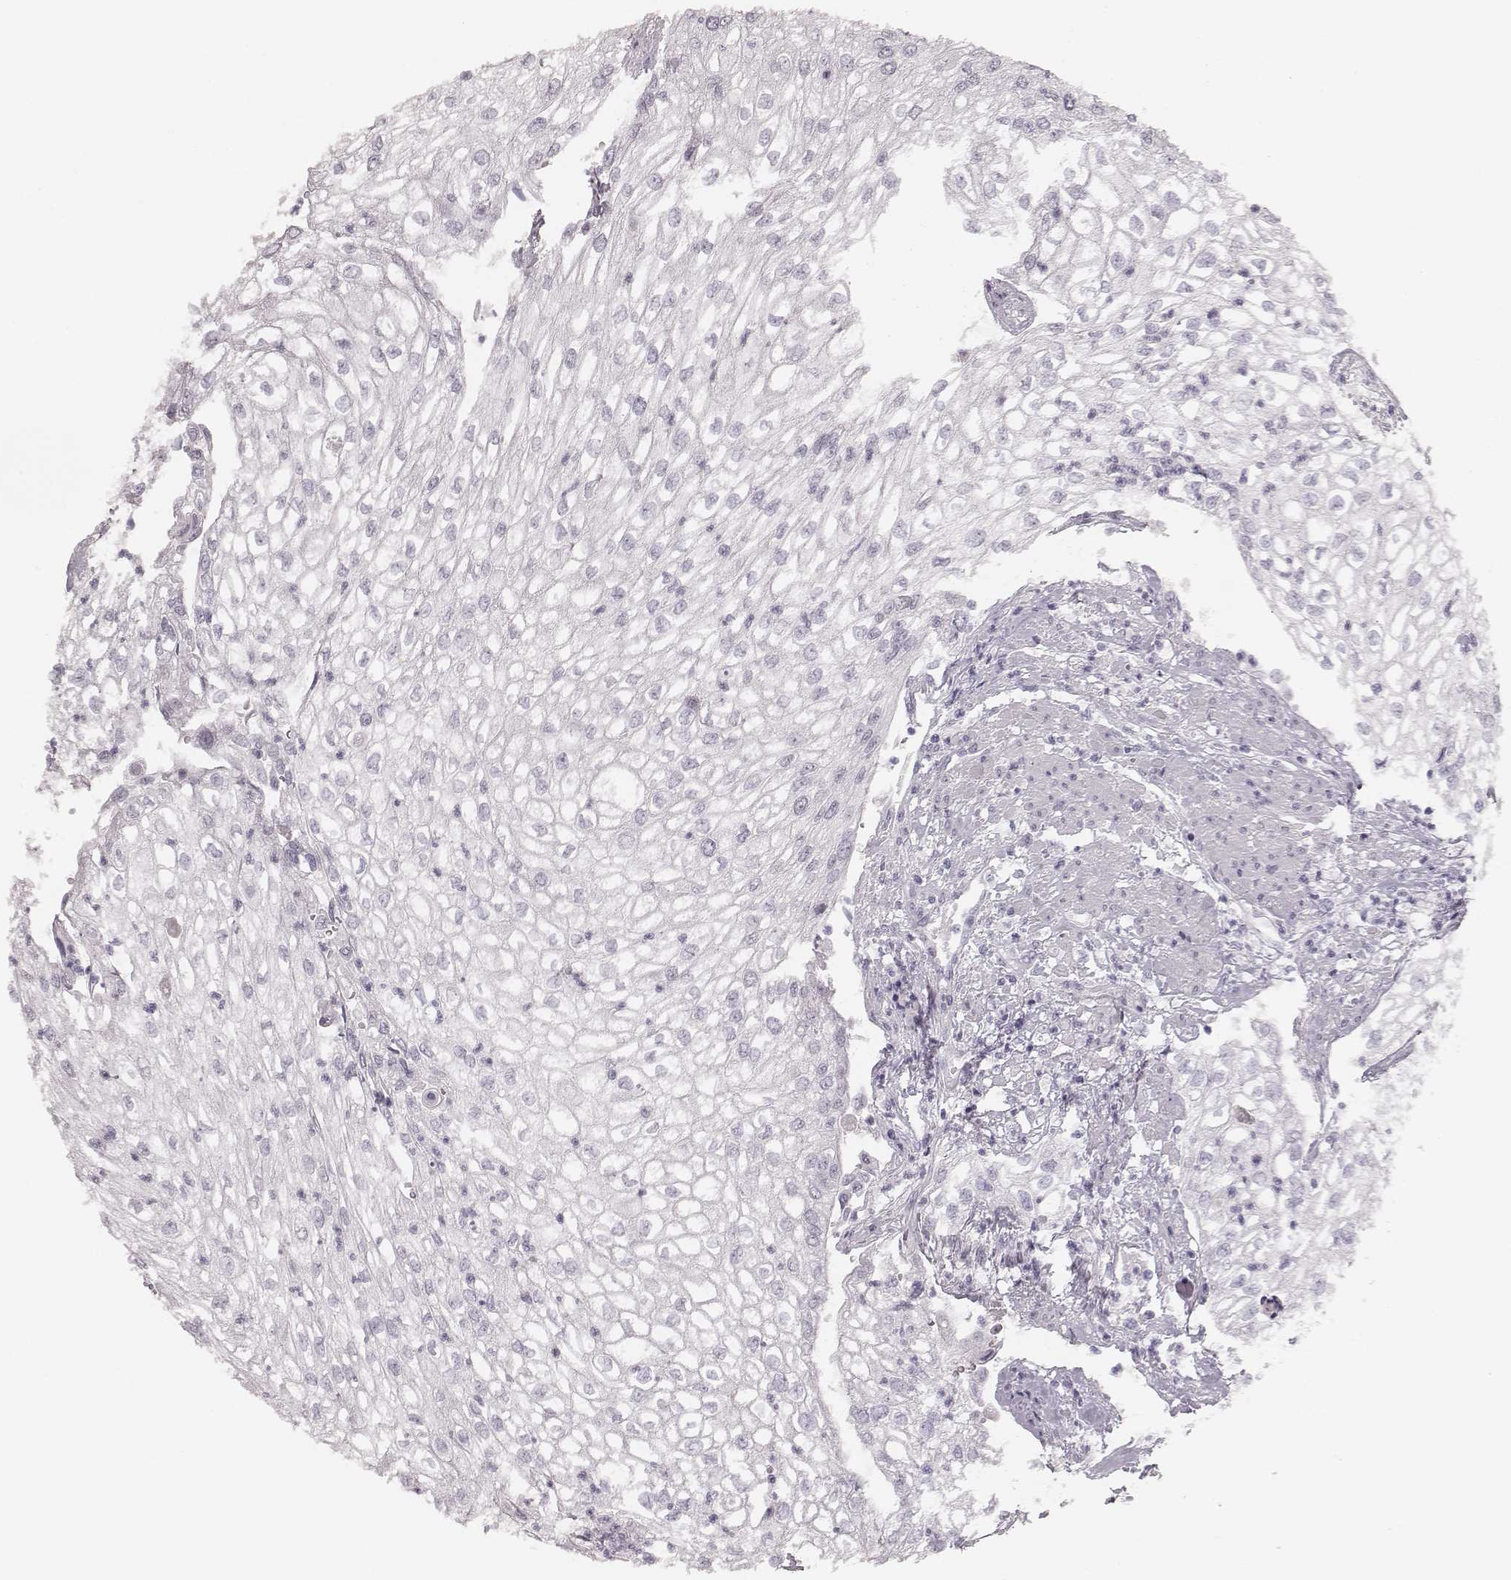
{"staining": {"intensity": "negative", "quantity": "none", "location": "none"}, "tissue": "urothelial cancer", "cell_type": "Tumor cells", "image_type": "cancer", "snomed": [{"axis": "morphology", "description": "Urothelial carcinoma, High grade"}, {"axis": "topography", "description": "Urinary bladder"}], "caption": "Urothelial carcinoma (high-grade) was stained to show a protein in brown. There is no significant staining in tumor cells.", "gene": "TUFM", "patient": {"sex": "male", "age": 62}}